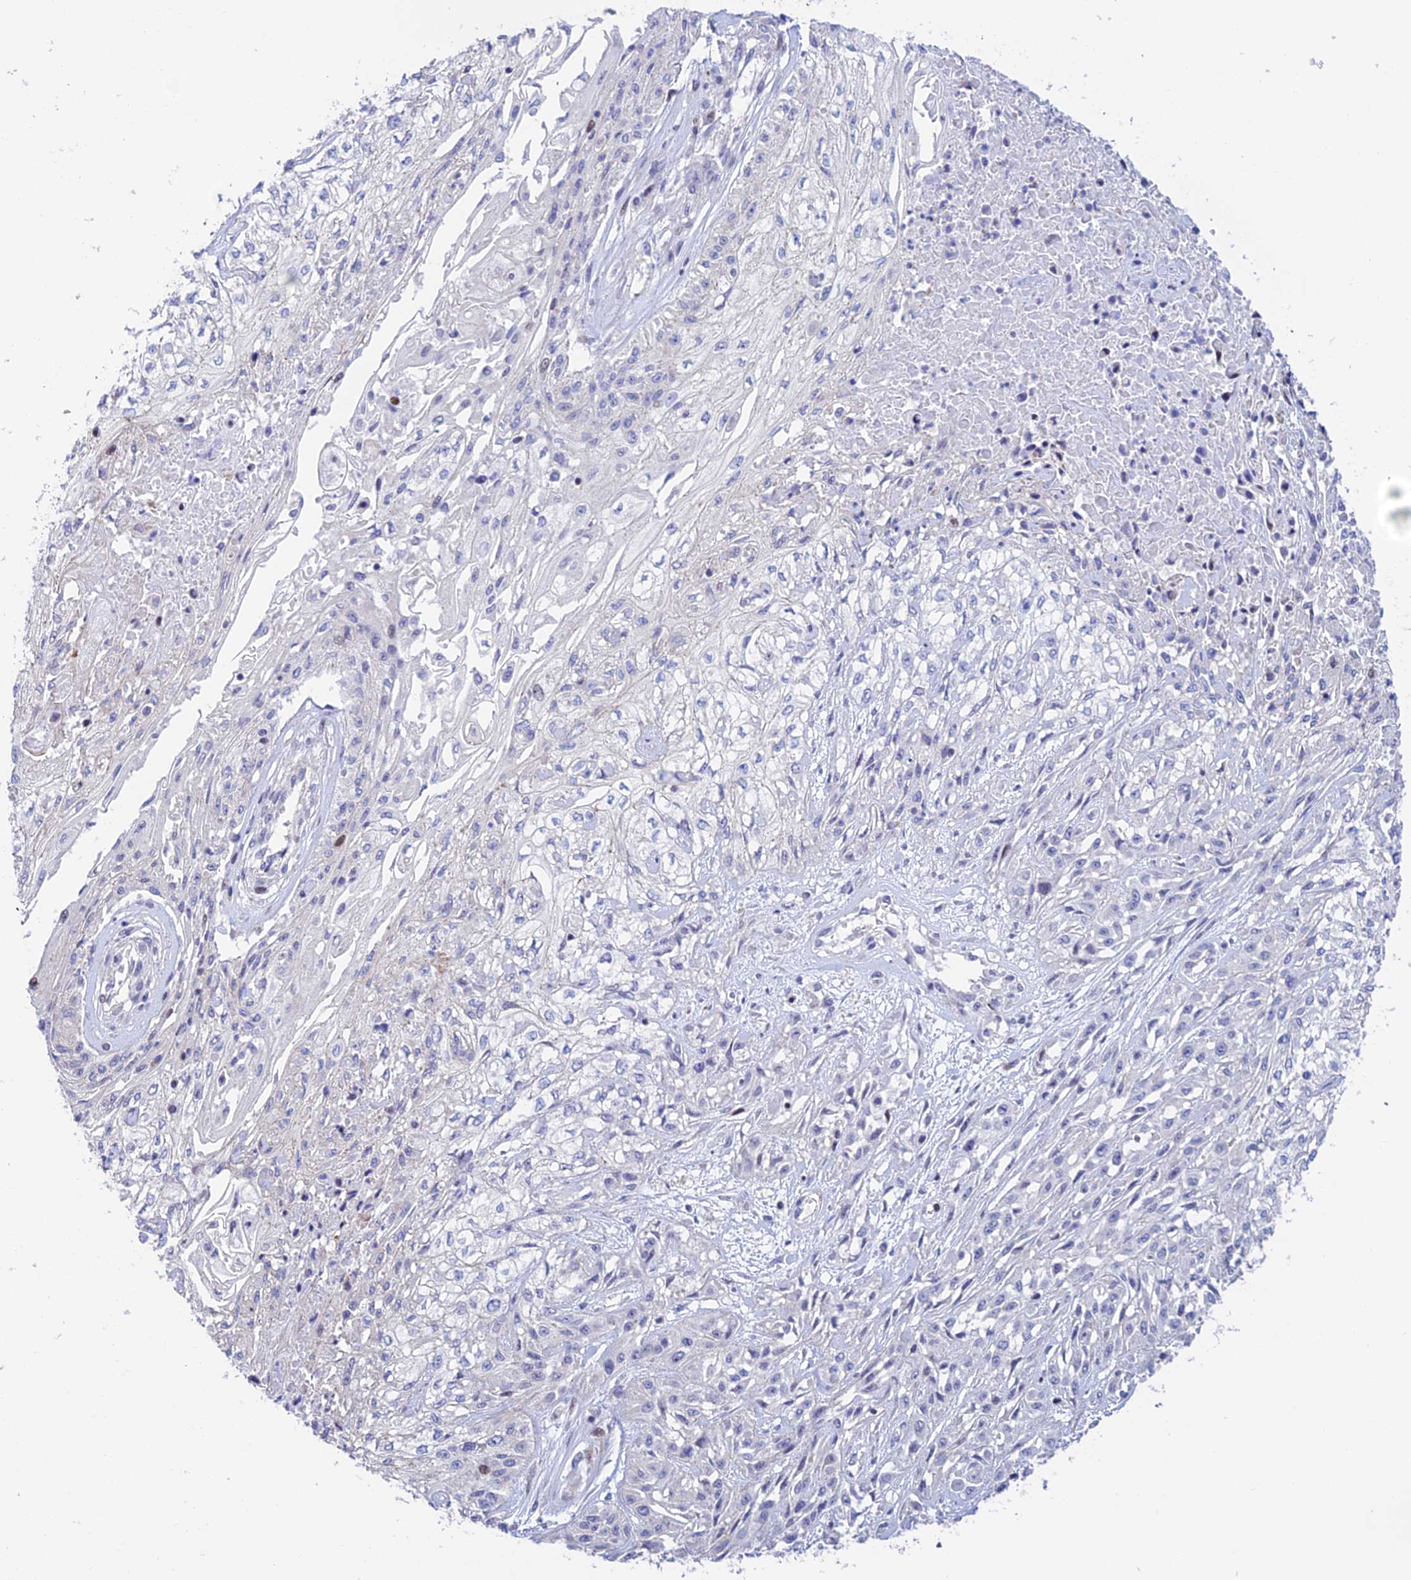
{"staining": {"intensity": "negative", "quantity": "none", "location": "none"}, "tissue": "skin cancer", "cell_type": "Tumor cells", "image_type": "cancer", "snomed": [{"axis": "morphology", "description": "Squamous cell carcinoma, NOS"}, {"axis": "morphology", "description": "Squamous cell carcinoma, metastatic, NOS"}, {"axis": "topography", "description": "Skin"}, {"axis": "topography", "description": "Lymph node"}], "caption": "DAB immunohistochemical staining of skin cancer (metastatic squamous cell carcinoma) shows no significant positivity in tumor cells.", "gene": "PRIM1", "patient": {"sex": "male", "age": 75}}